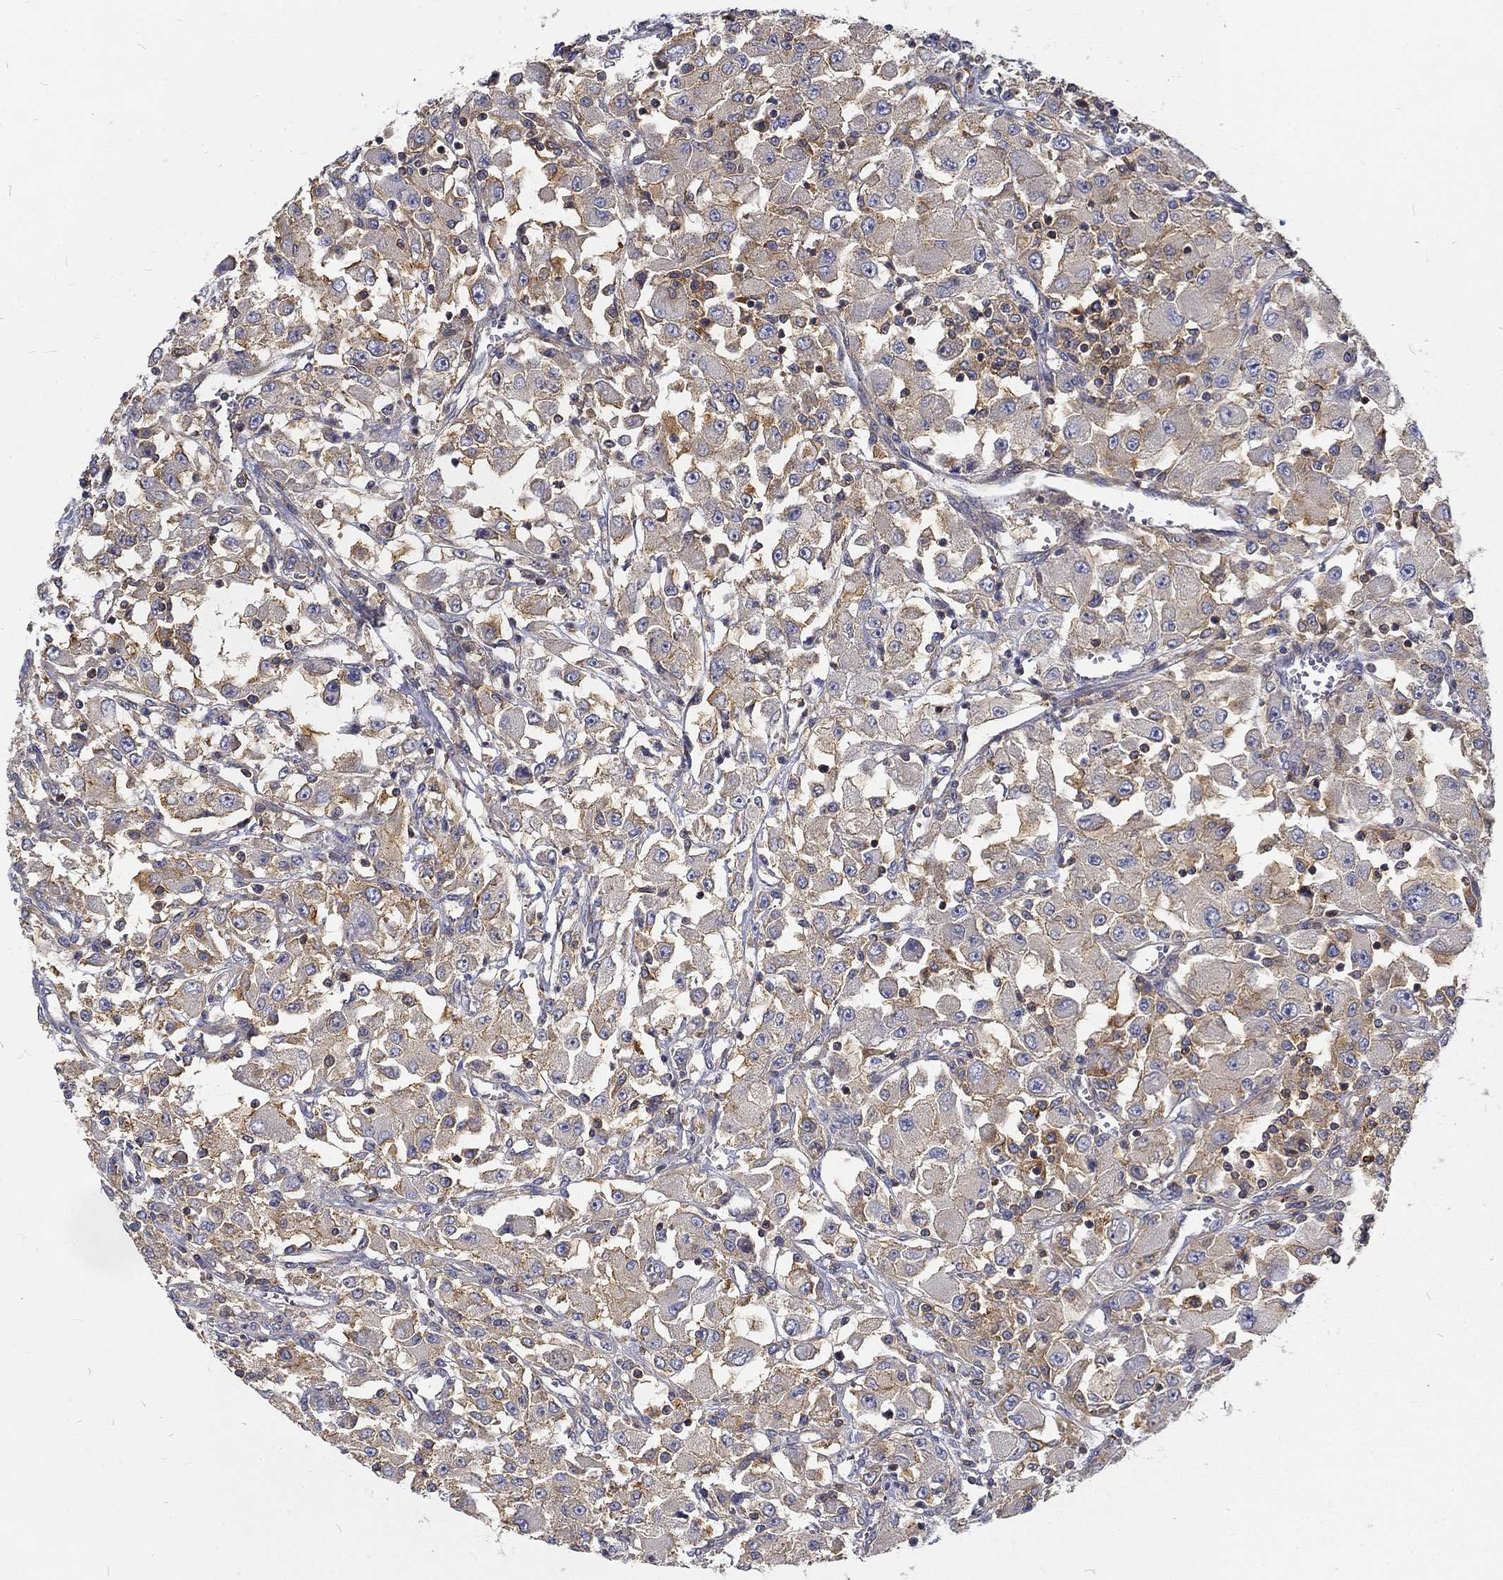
{"staining": {"intensity": "weak", "quantity": "25%-75%", "location": "cytoplasmic/membranous"}, "tissue": "renal cancer", "cell_type": "Tumor cells", "image_type": "cancer", "snomed": [{"axis": "morphology", "description": "Adenocarcinoma, NOS"}, {"axis": "topography", "description": "Kidney"}], "caption": "DAB immunohistochemical staining of human adenocarcinoma (renal) demonstrates weak cytoplasmic/membranous protein positivity in approximately 25%-75% of tumor cells.", "gene": "MTMR11", "patient": {"sex": "female", "age": 67}}